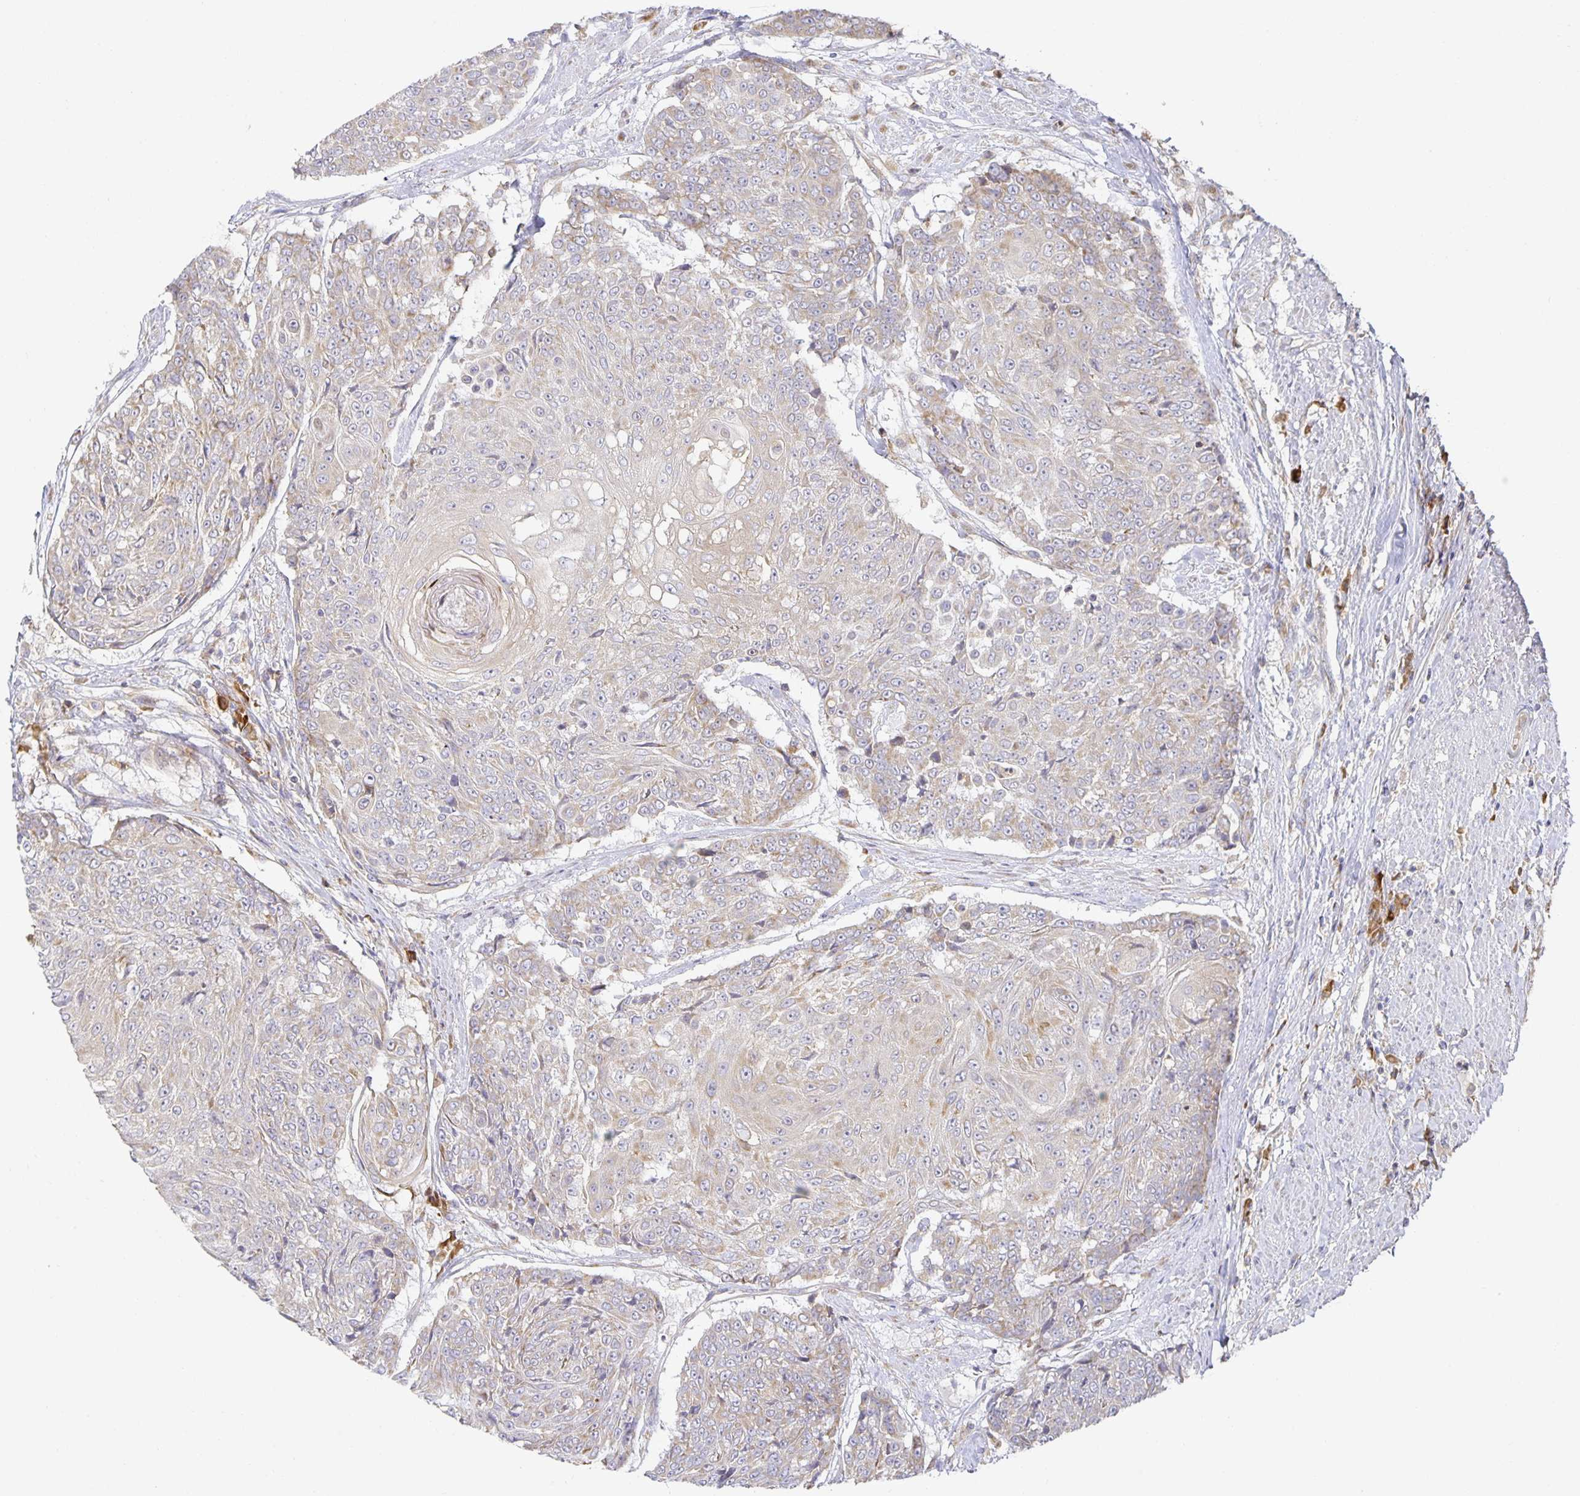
{"staining": {"intensity": "weak", "quantity": "<25%", "location": "cytoplasmic/membranous"}, "tissue": "urothelial cancer", "cell_type": "Tumor cells", "image_type": "cancer", "snomed": [{"axis": "morphology", "description": "Urothelial carcinoma, High grade"}, {"axis": "topography", "description": "Urinary bladder"}], "caption": "Human high-grade urothelial carcinoma stained for a protein using immunohistochemistry (IHC) demonstrates no positivity in tumor cells.", "gene": "NOMO1", "patient": {"sex": "female", "age": 63}}